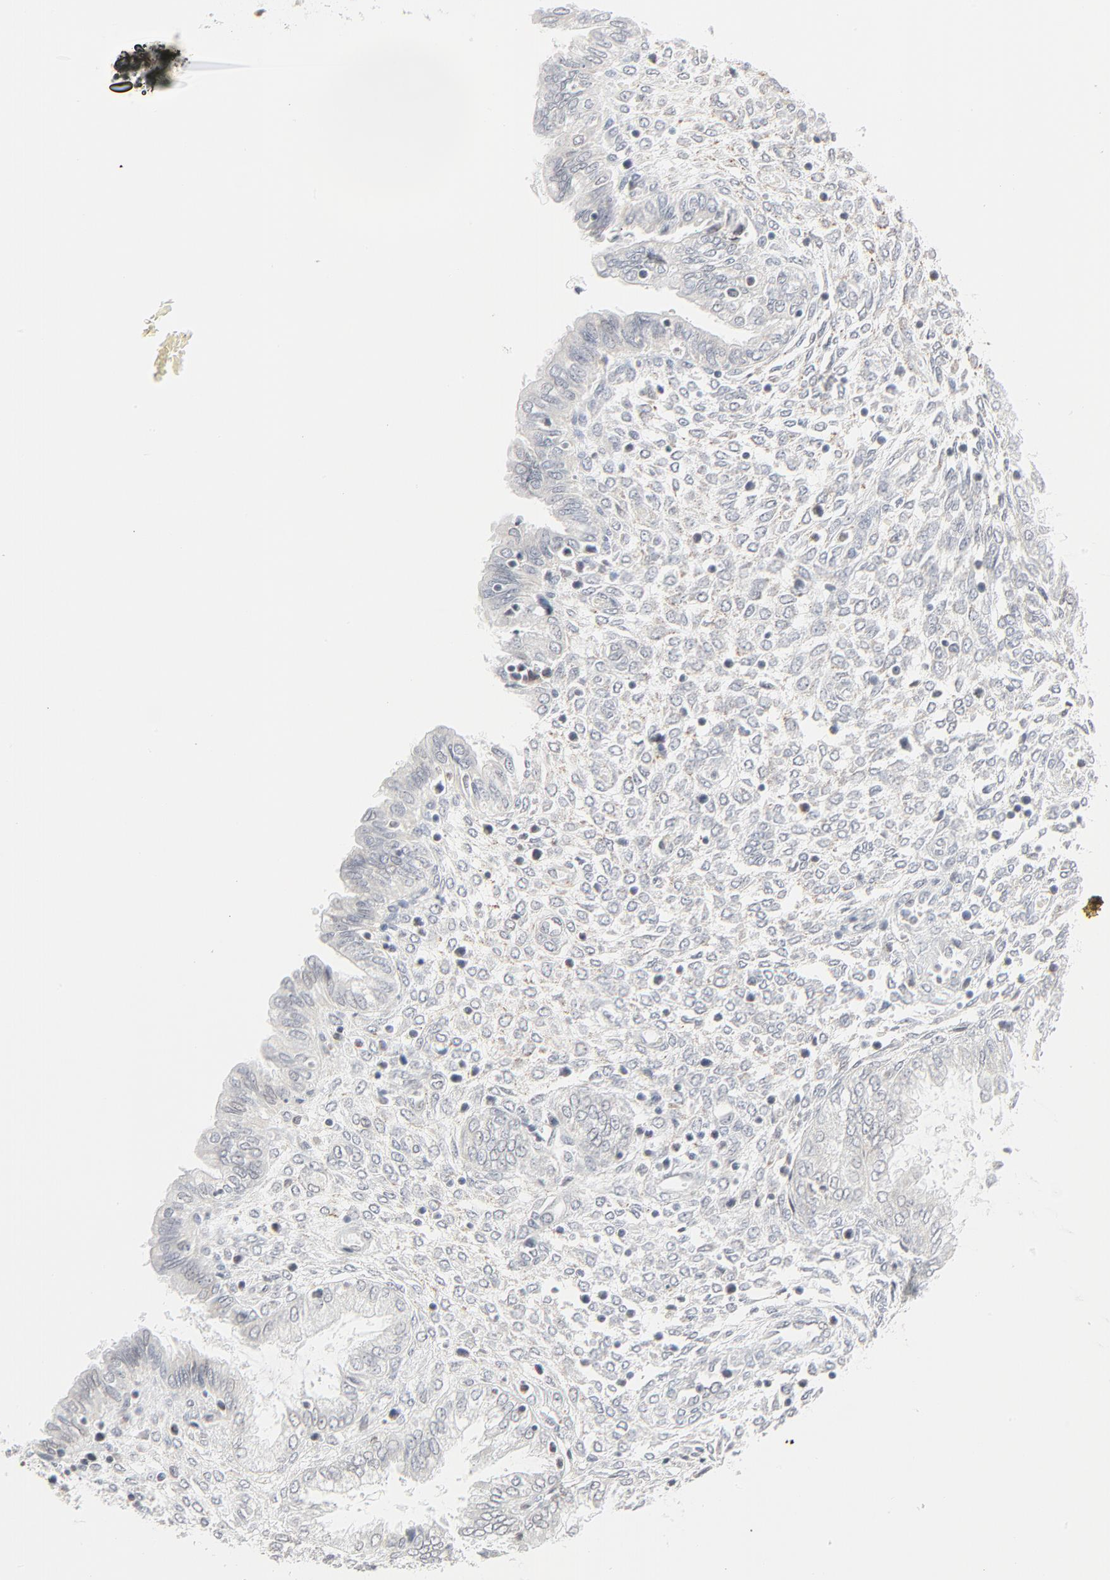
{"staining": {"intensity": "negative", "quantity": "none", "location": "none"}, "tissue": "endometrium", "cell_type": "Cells in endometrial stroma", "image_type": "normal", "snomed": [{"axis": "morphology", "description": "Normal tissue, NOS"}, {"axis": "topography", "description": "Endometrium"}], "caption": "The immunohistochemistry photomicrograph has no significant expression in cells in endometrial stroma of endometrium. (DAB (3,3'-diaminobenzidine) IHC with hematoxylin counter stain).", "gene": "MAD1L1", "patient": {"sex": "female", "age": 33}}